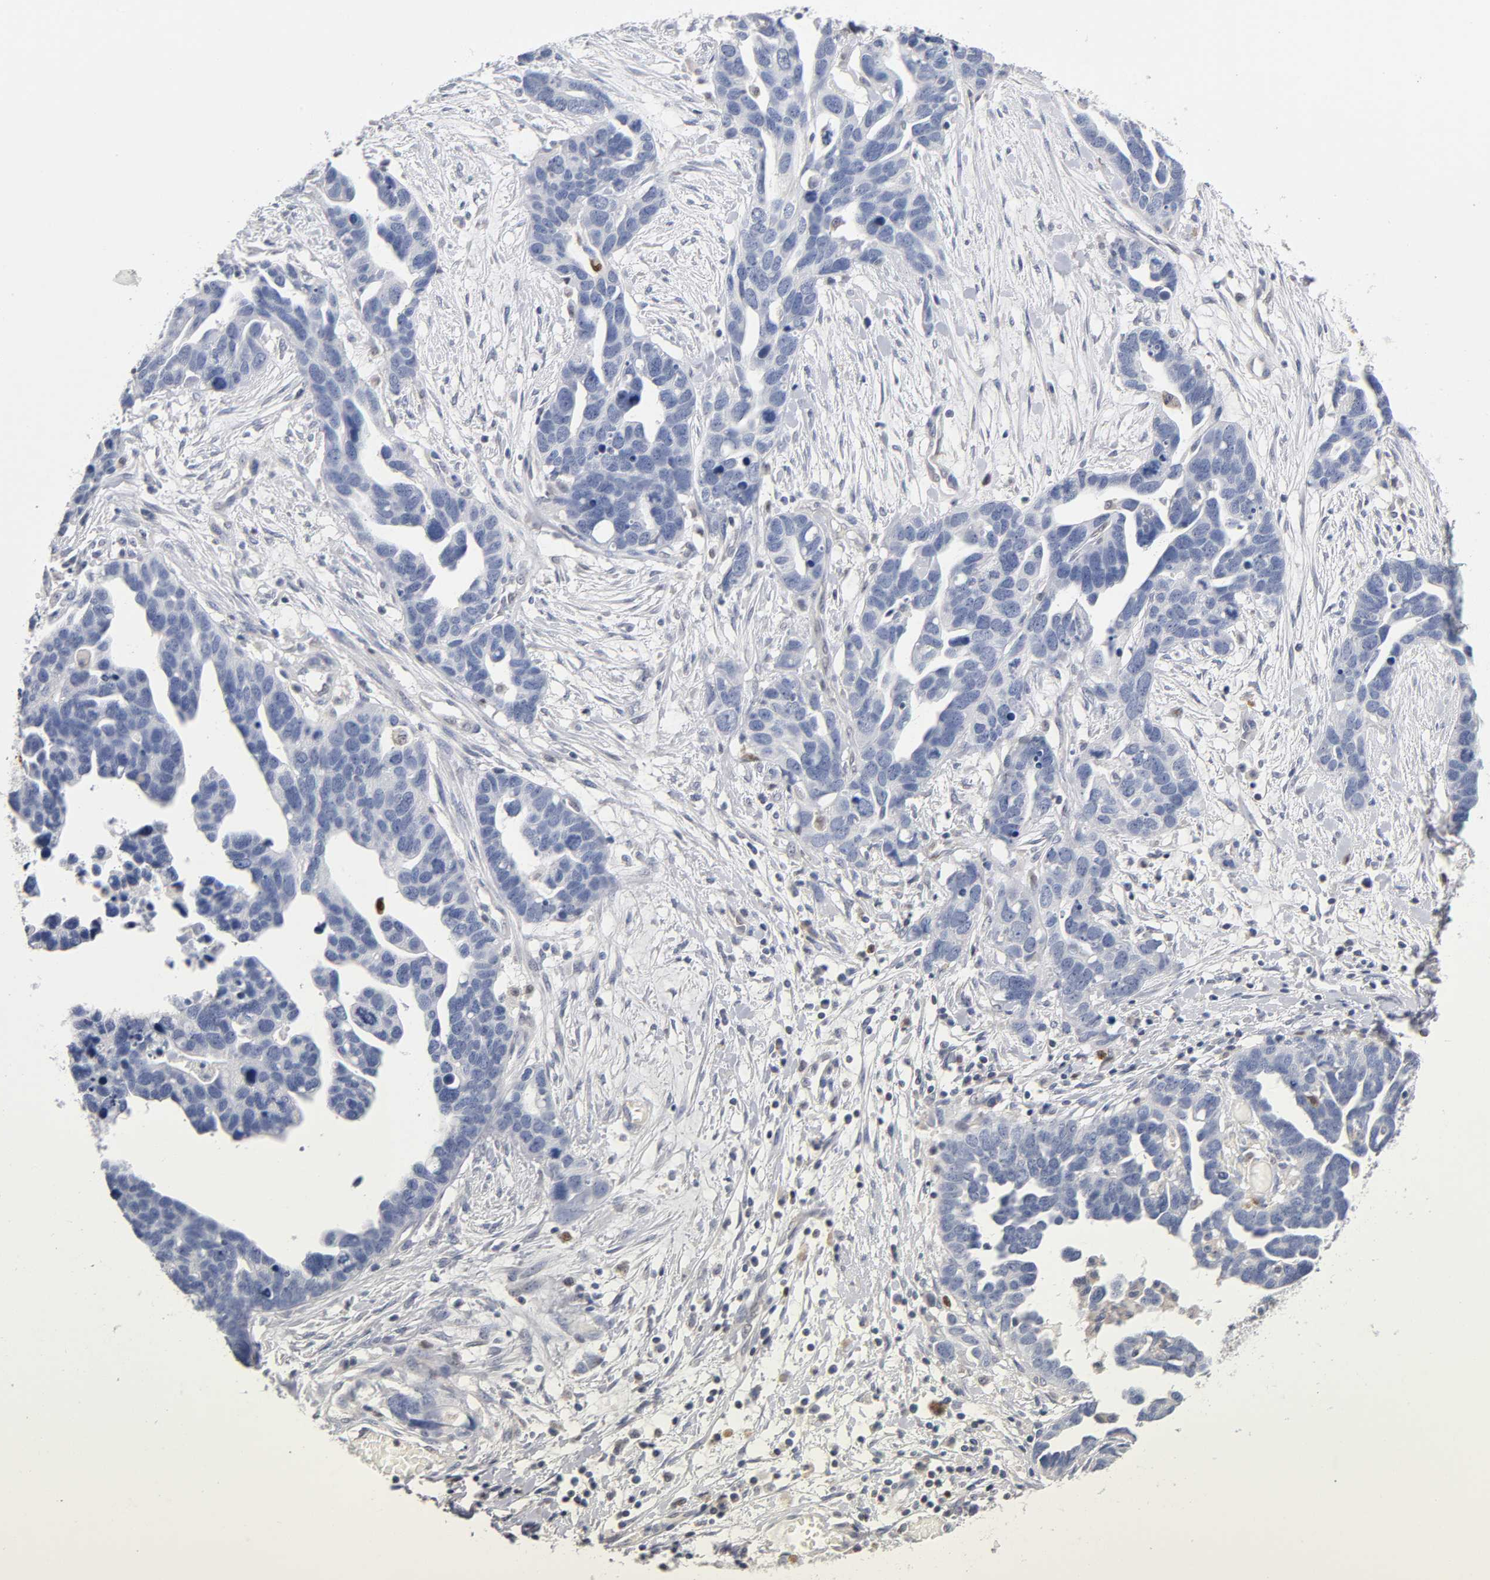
{"staining": {"intensity": "negative", "quantity": "none", "location": "none"}, "tissue": "ovarian cancer", "cell_type": "Tumor cells", "image_type": "cancer", "snomed": [{"axis": "morphology", "description": "Cystadenocarcinoma, serous, NOS"}, {"axis": "topography", "description": "Ovary"}], "caption": "Image shows no protein expression in tumor cells of ovarian serous cystadenocarcinoma tissue.", "gene": "NFATC1", "patient": {"sex": "female", "age": 54}}